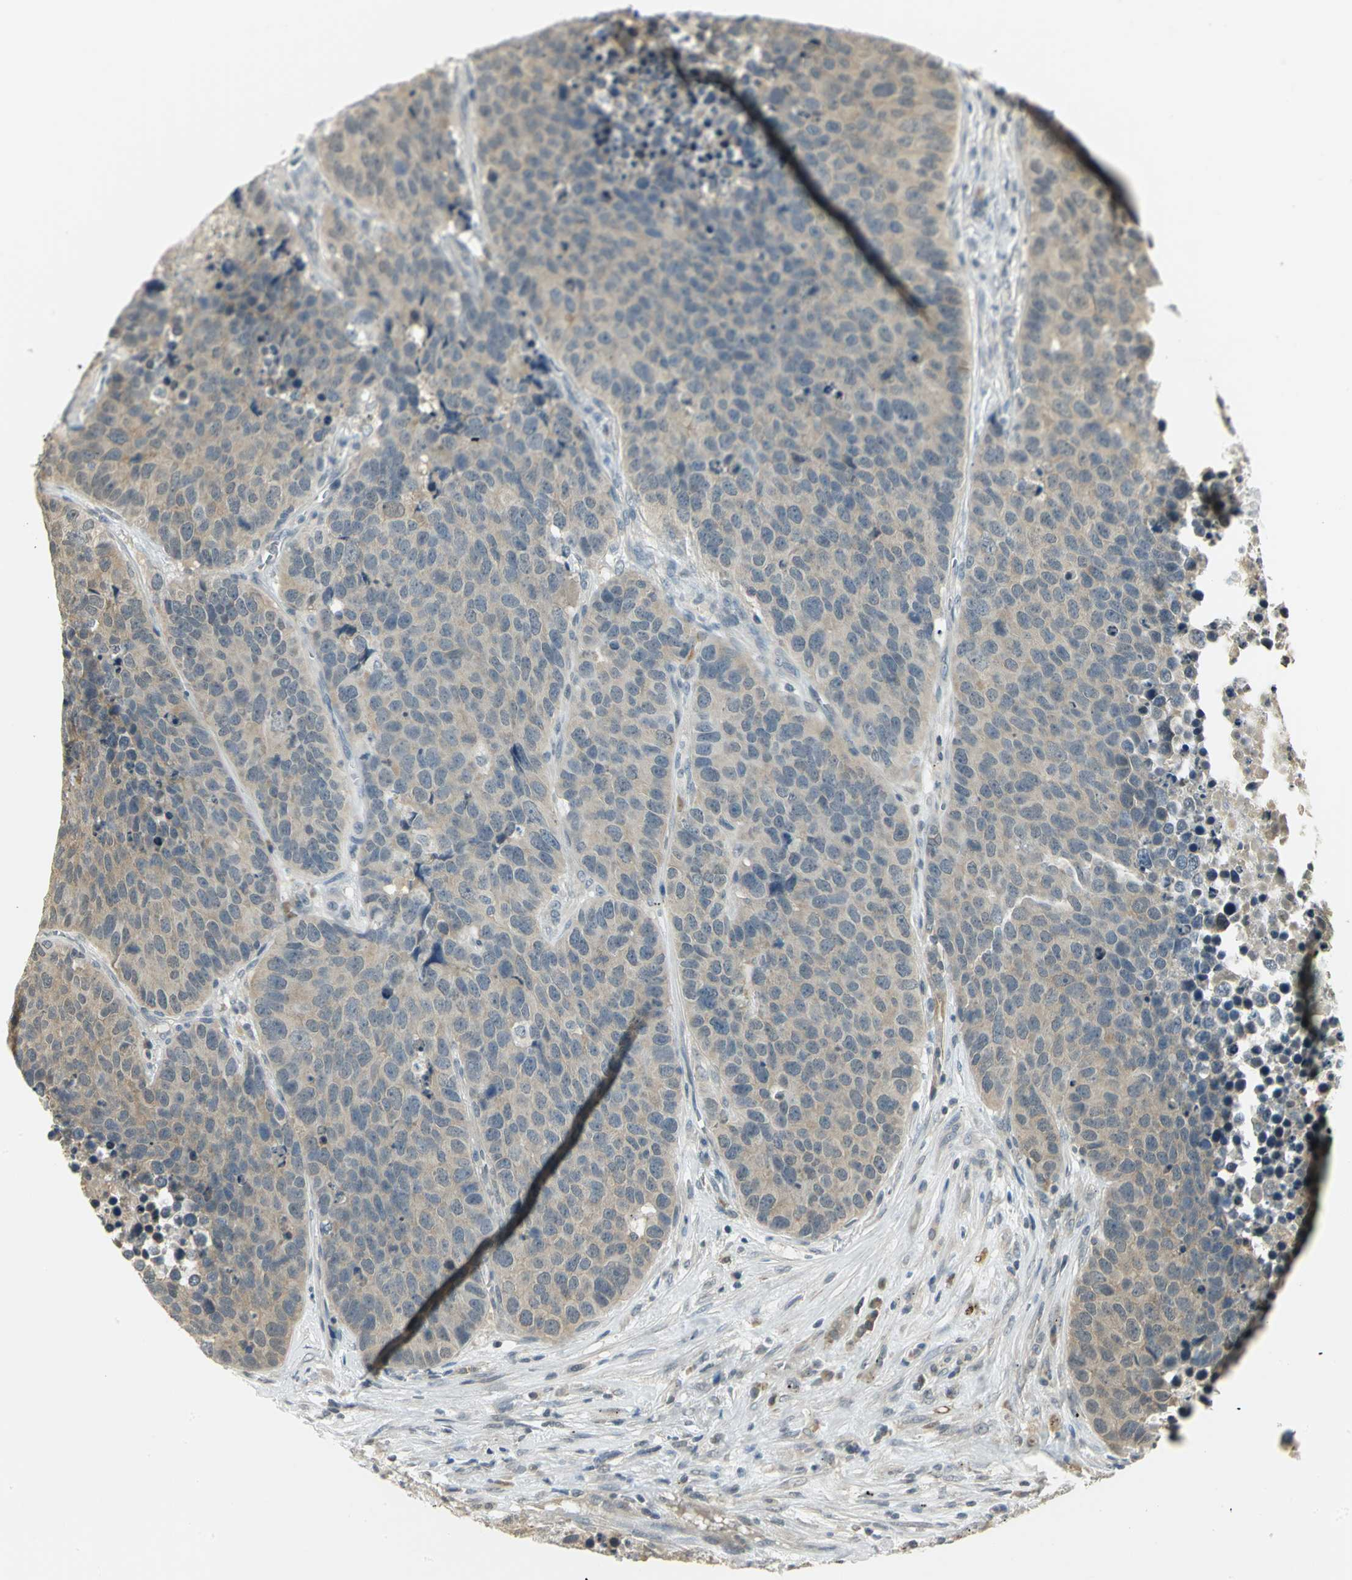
{"staining": {"intensity": "weak", "quantity": ">75%", "location": "cytoplasmic/membranous"}, "tissue": "carcinoid", "cell_type": "Tumor cells", "image_type": "cancer", "snomed": [{"axis": "morphology", "description": "Carcinoid, malignant, NOS"}, {"axis": "topography", "description": "Lung"}], "caption": "Weak cytoplasmic/membranous expression is present in approximately >75% of tumor cells in carcinoid. Immunohistochemistry (ihc) stains the protein of interest in brown and the nuclei are stained blue.", "gene": "CDC34", "patient": {"sex": "male", "age": 60}}